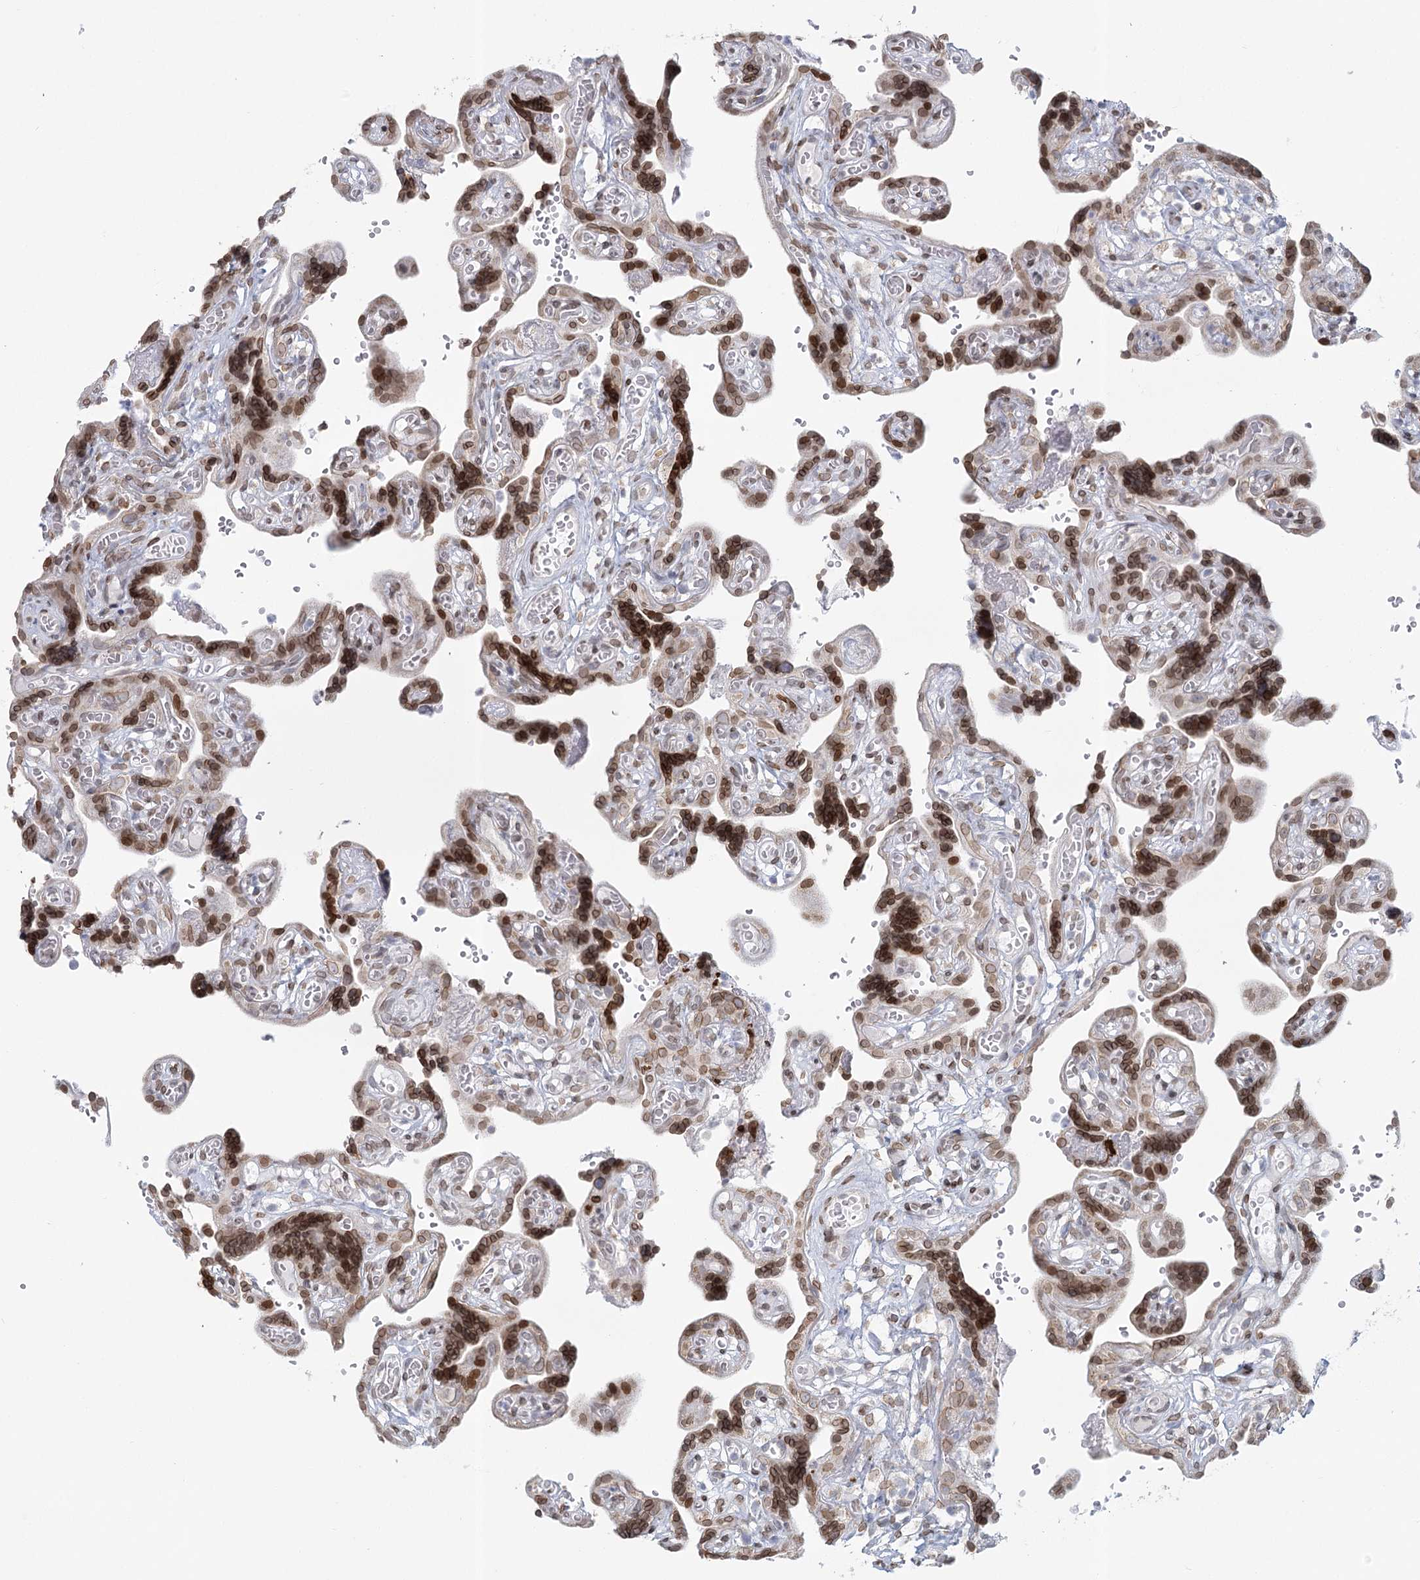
{"staining": {"intensity": "moderate", "quantity": "25%-75%", "location": "cytoplasmic/membranous,nuclear"}, "tissue": "placenta", "cell_type": "Trophoblastic cells", "image_type": "normal", "snomed": [{"axis": "morphology", "description": "Normal tissue, NOS"}, {"axis": "topography", "description": "Placenta"}], "caption": "Placenta stained with immunohistochemistry exhibits moderate cytoplasmic/membranous,nuclear staining in about 25%-75% of trophoblastic cells.", "gene": "VWA5A", "patient": {"sex": "female", "age": 30}}